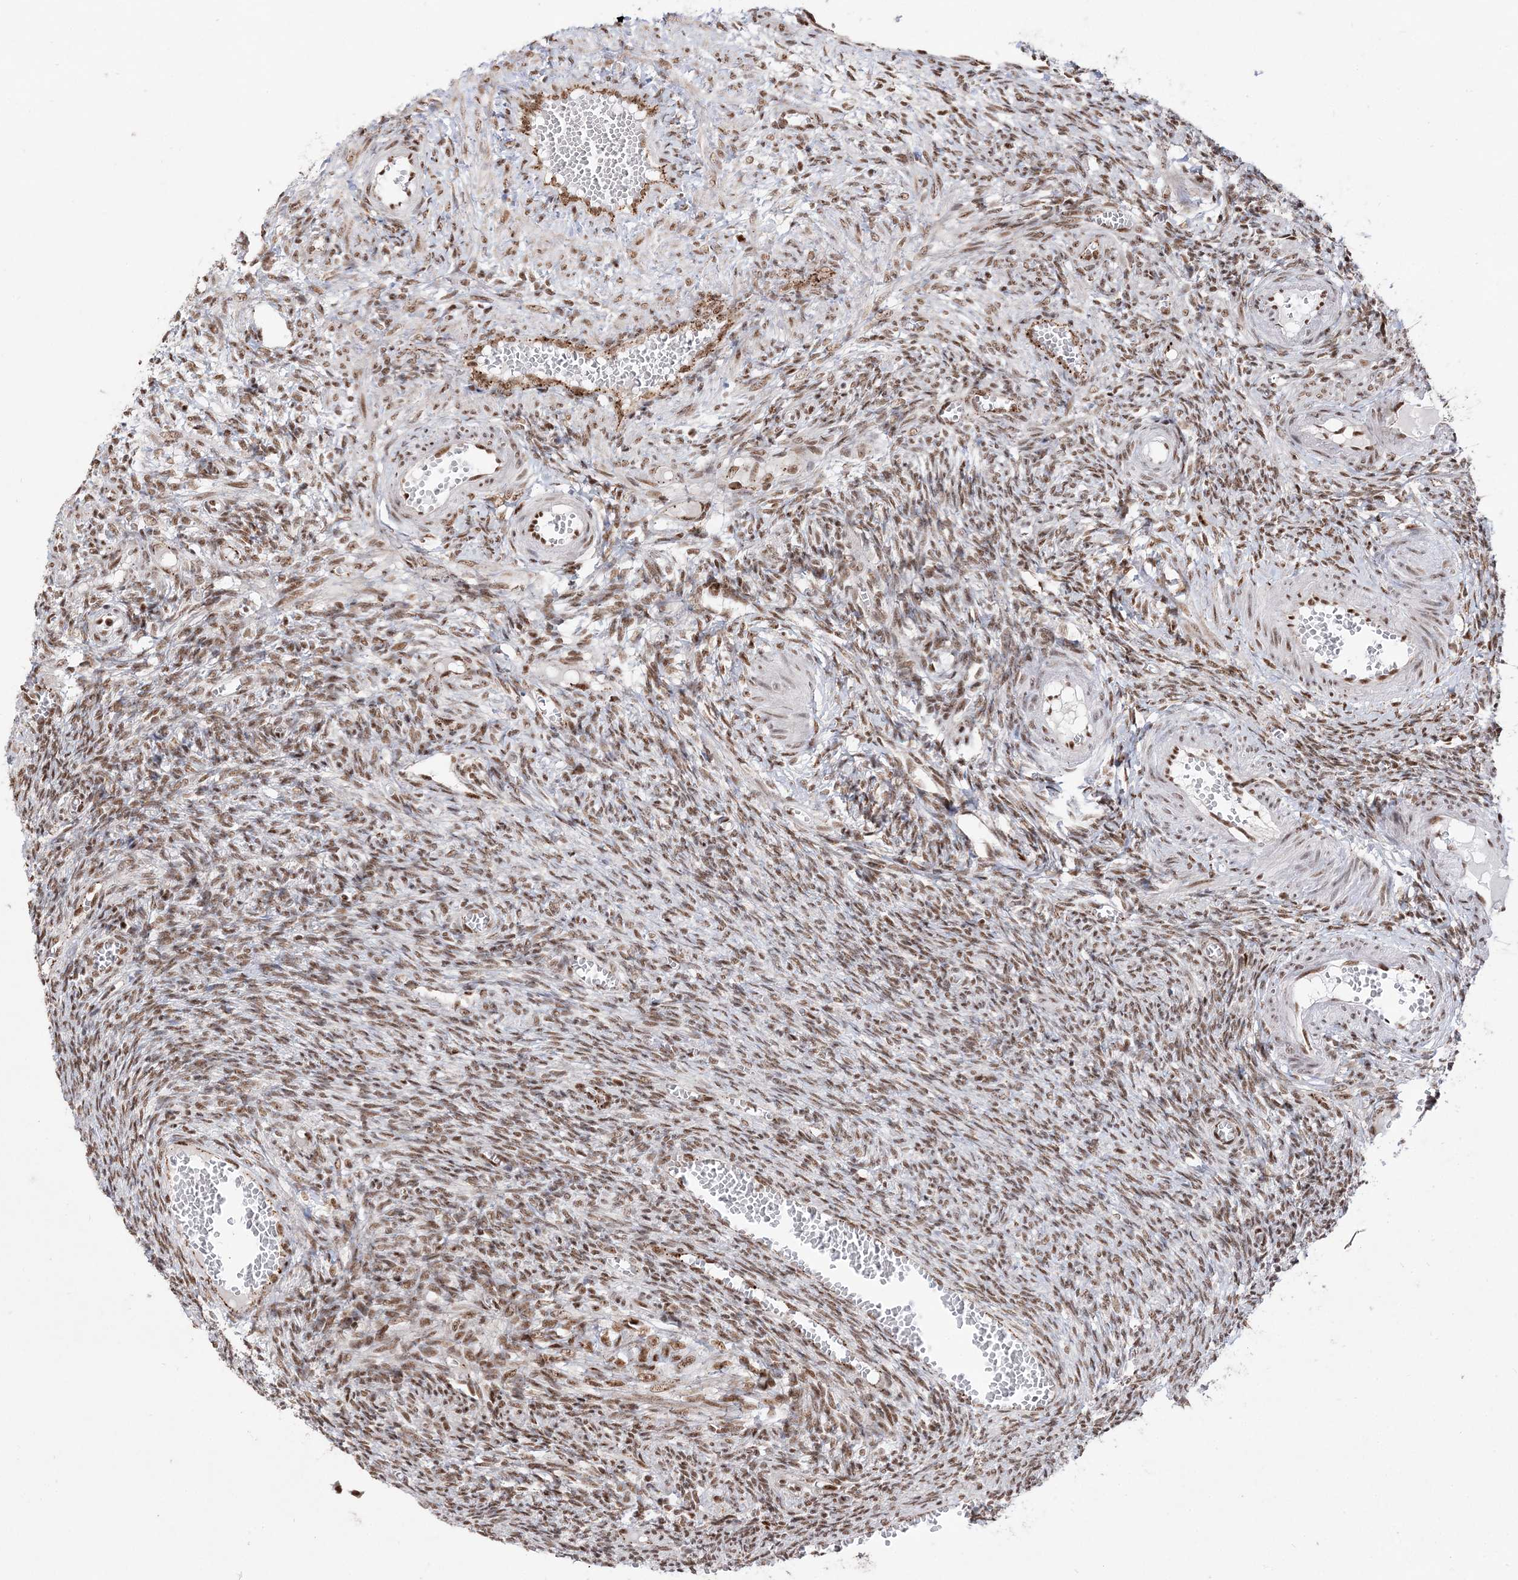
{"staining": {"intensity": "moderate", "quantity": ">75%", "location": "nuclear"}, "tissue": "ovary", "cell_type": "Ovarian stroma cells", "image_type": "normal", "snomed": [{"axis": "morphology", "description": "Normal tissue, NOS"}, {"axis": "topography", "description": "Ovary"}], "caption": "Immunohistochemistry (IHC) of benign ovary reveals medium levels of moderate nuclear expression in about >75% of ovarian stroma cells.", "gene": "RBM17", "patient": {"sex": "female", "age": 27}}